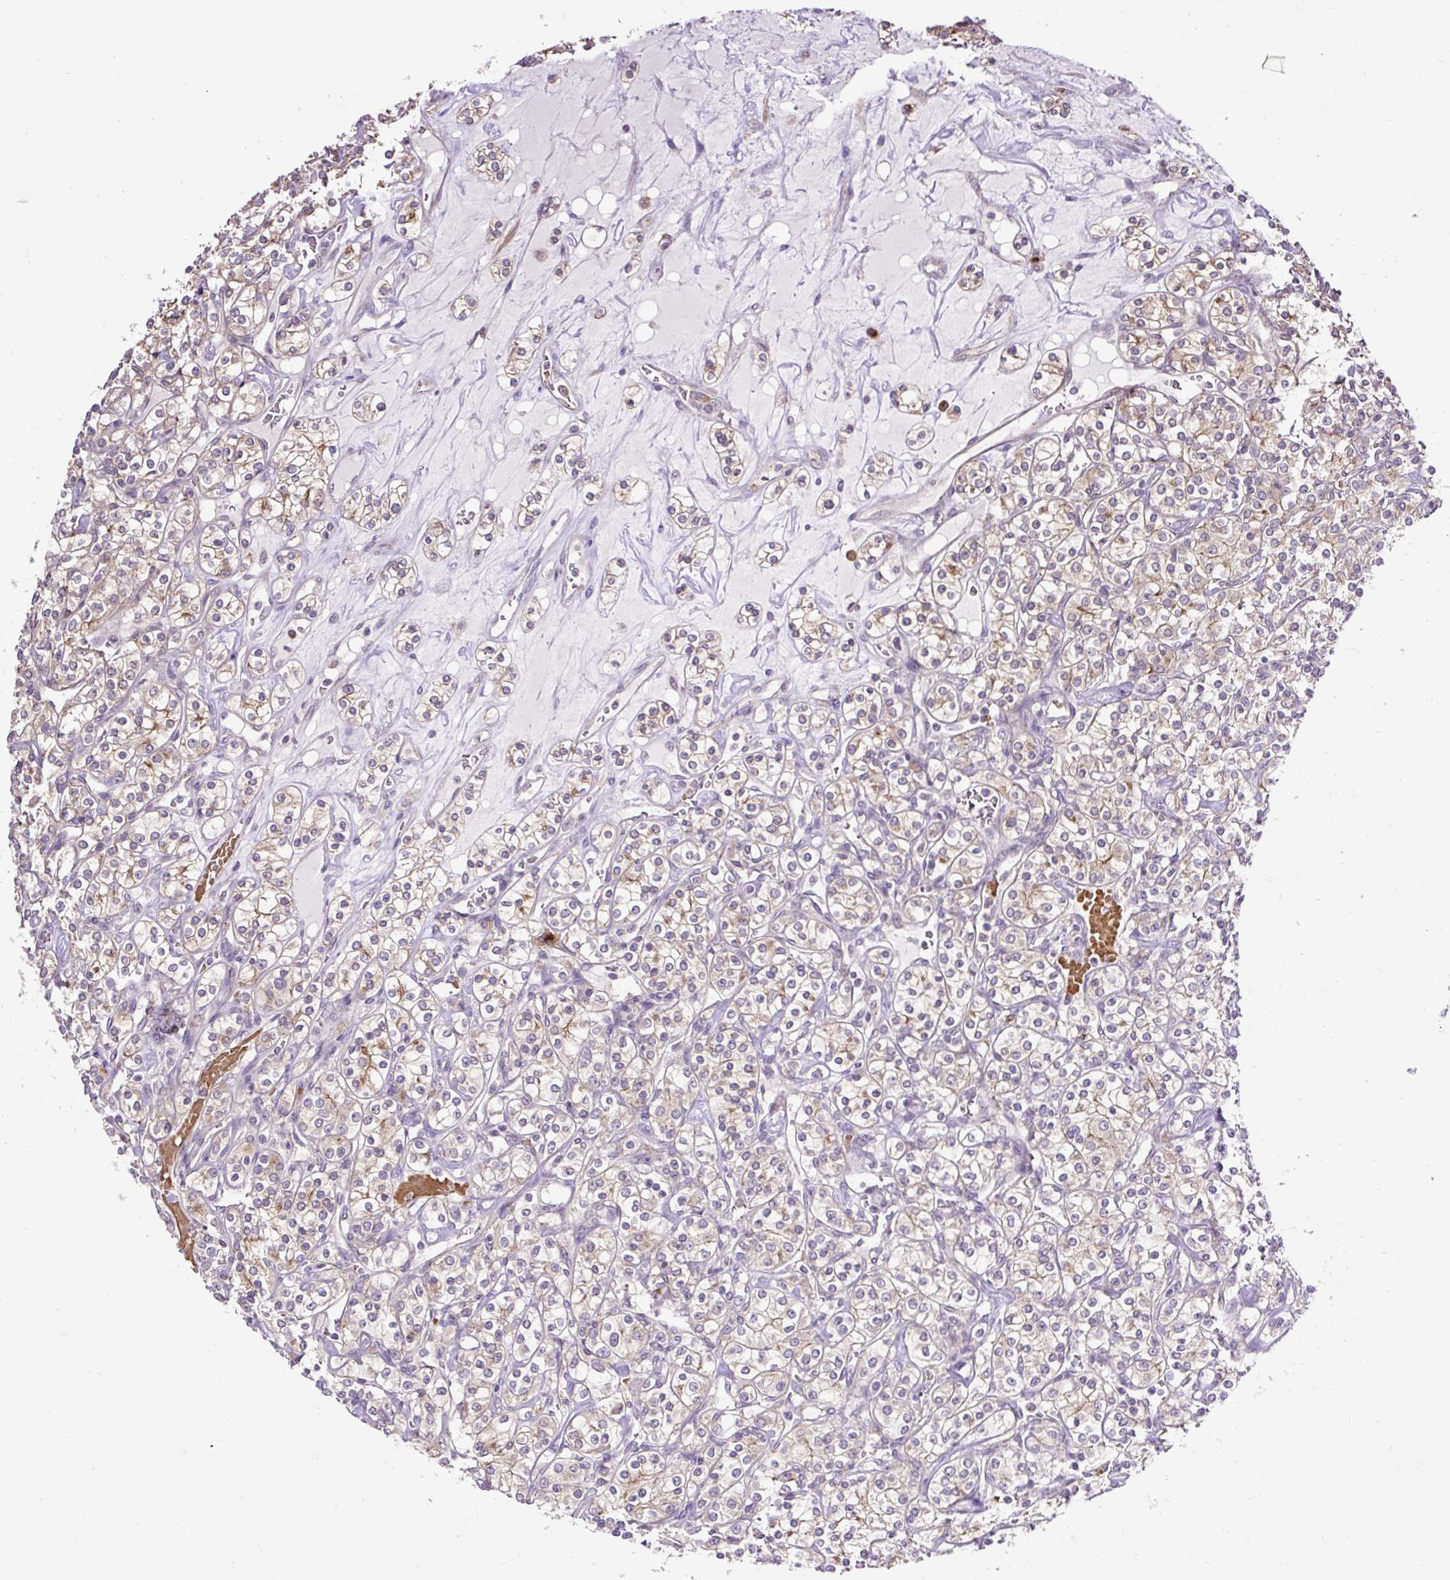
{"staining": {"intensity": "weak", "quantity": ">75%", "location": "cytoplasmic/membranous"}, "tissue": "renal cancer", "cell_type": "Tumor cells", "image_type": "cancer", "snomed": [{"axis": "morphology", "description": "Adenocarcinoma, NOS"}, {"axis": "topography", "description": "Kidney"}], "caption": "Tumor cells show low levels of weak cytoplasmic/membranous positivity in approximately >75% of cells in renal cancer (adenocarcinoma). (Brightfield microscopy of DAB IHC at high magnification).", "gene": "SMC4", "patient": {"sex": "male", "age": 77}}